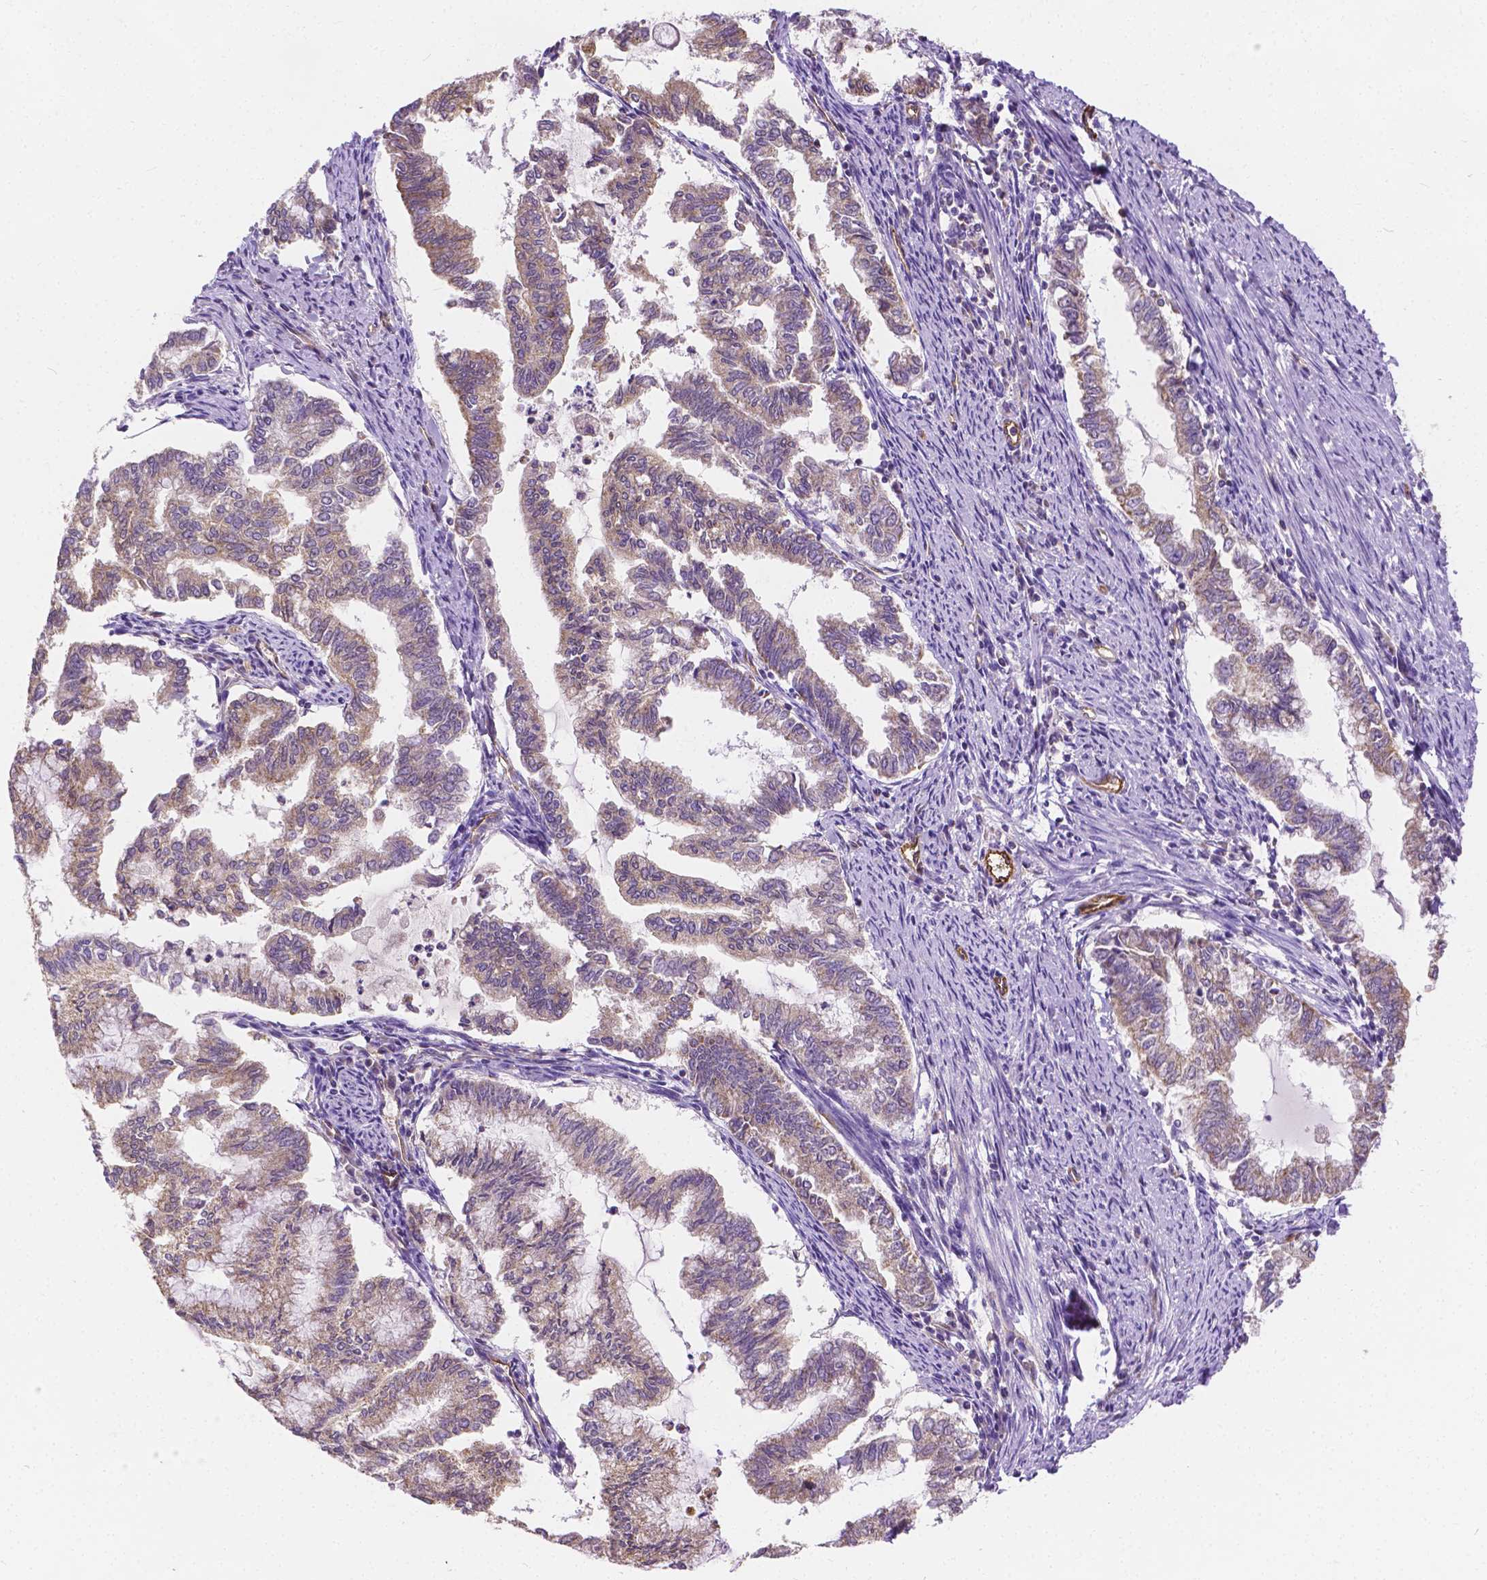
{"staining": {"intensity": "weak", "quantity": "25%-75%", "location": "cytoplasmic/membranous"}, "tissue": "endometrial cancer", "cell_type": "Tumor cells", "image_type": "cancer", "snomed": [{"axis": "morphology", "description": "Adenocarcinoma, NOS"}, {"axis": "topography", "description": "Endometrium"}], "caption": "Tumor cells exhibit weak cytoplasmic/membranous expression in approximately 25%-75% of cells in endometrial cancer (adenocarcinoma).", "gene": "RAB20", "patient": {"sex": "female", "age": 79}}